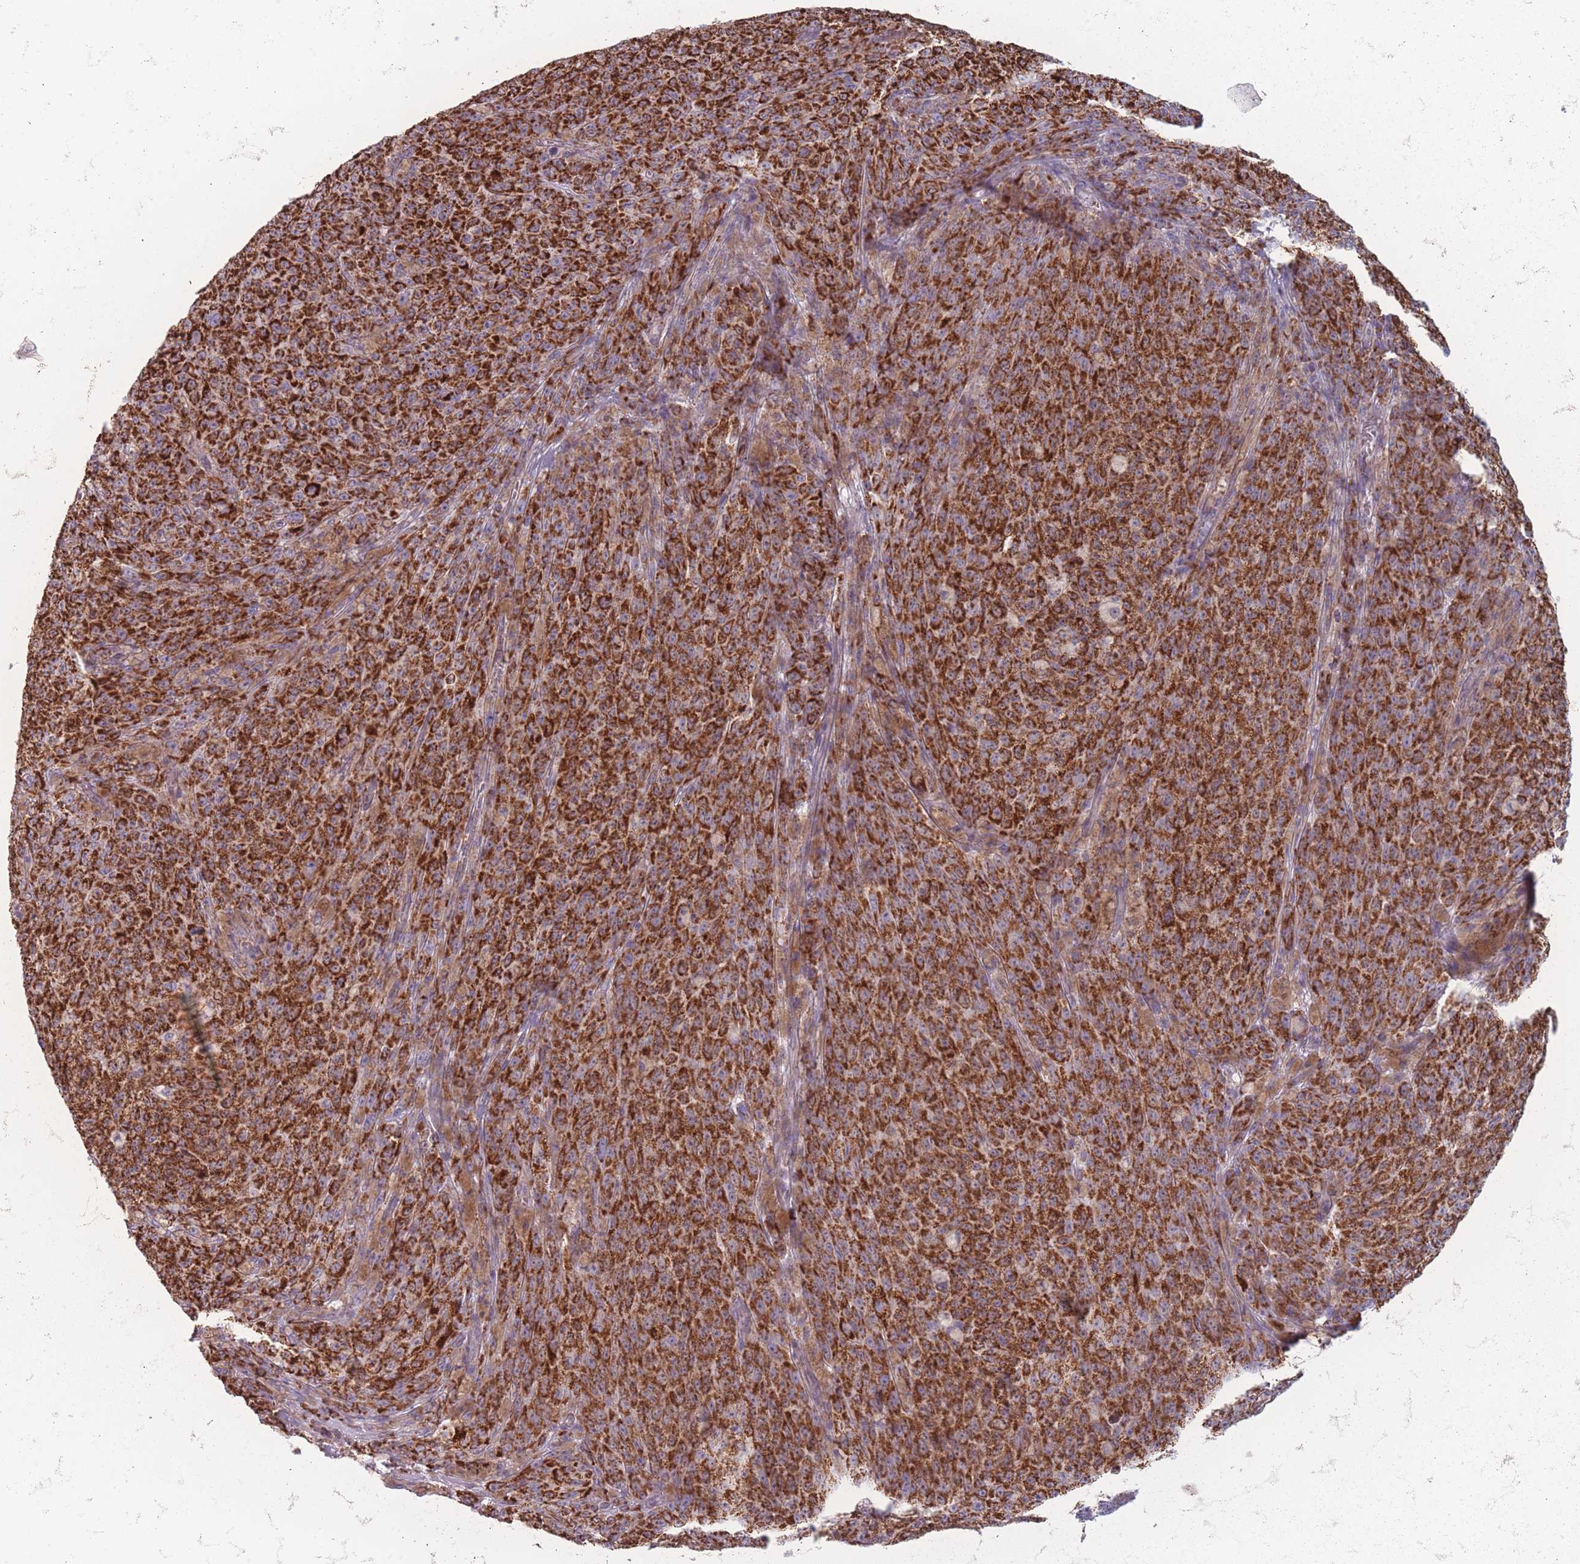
{"staining": {"intensity": "strong", "quantity": ">75%", "location": "cytoplasmic/membranous"}, "tissue": "melanoma", "cell_type": "Tumor cells", "image_type": "cancer", "snomed": [{"axis": "morphology", "description": "Malignant melanoma, NOS"}, {"axis": "topography", "description": "Skin"}], "caption": "Protein expression analysis of melanoma shows strong cytoplasmic/membranous staining in about >75% of tumor cells. Ihc stains the protein in brown and the nuclei are stained blue.", "gene": "DCHS1", "patient": {"sex": "female", "age": 82}}